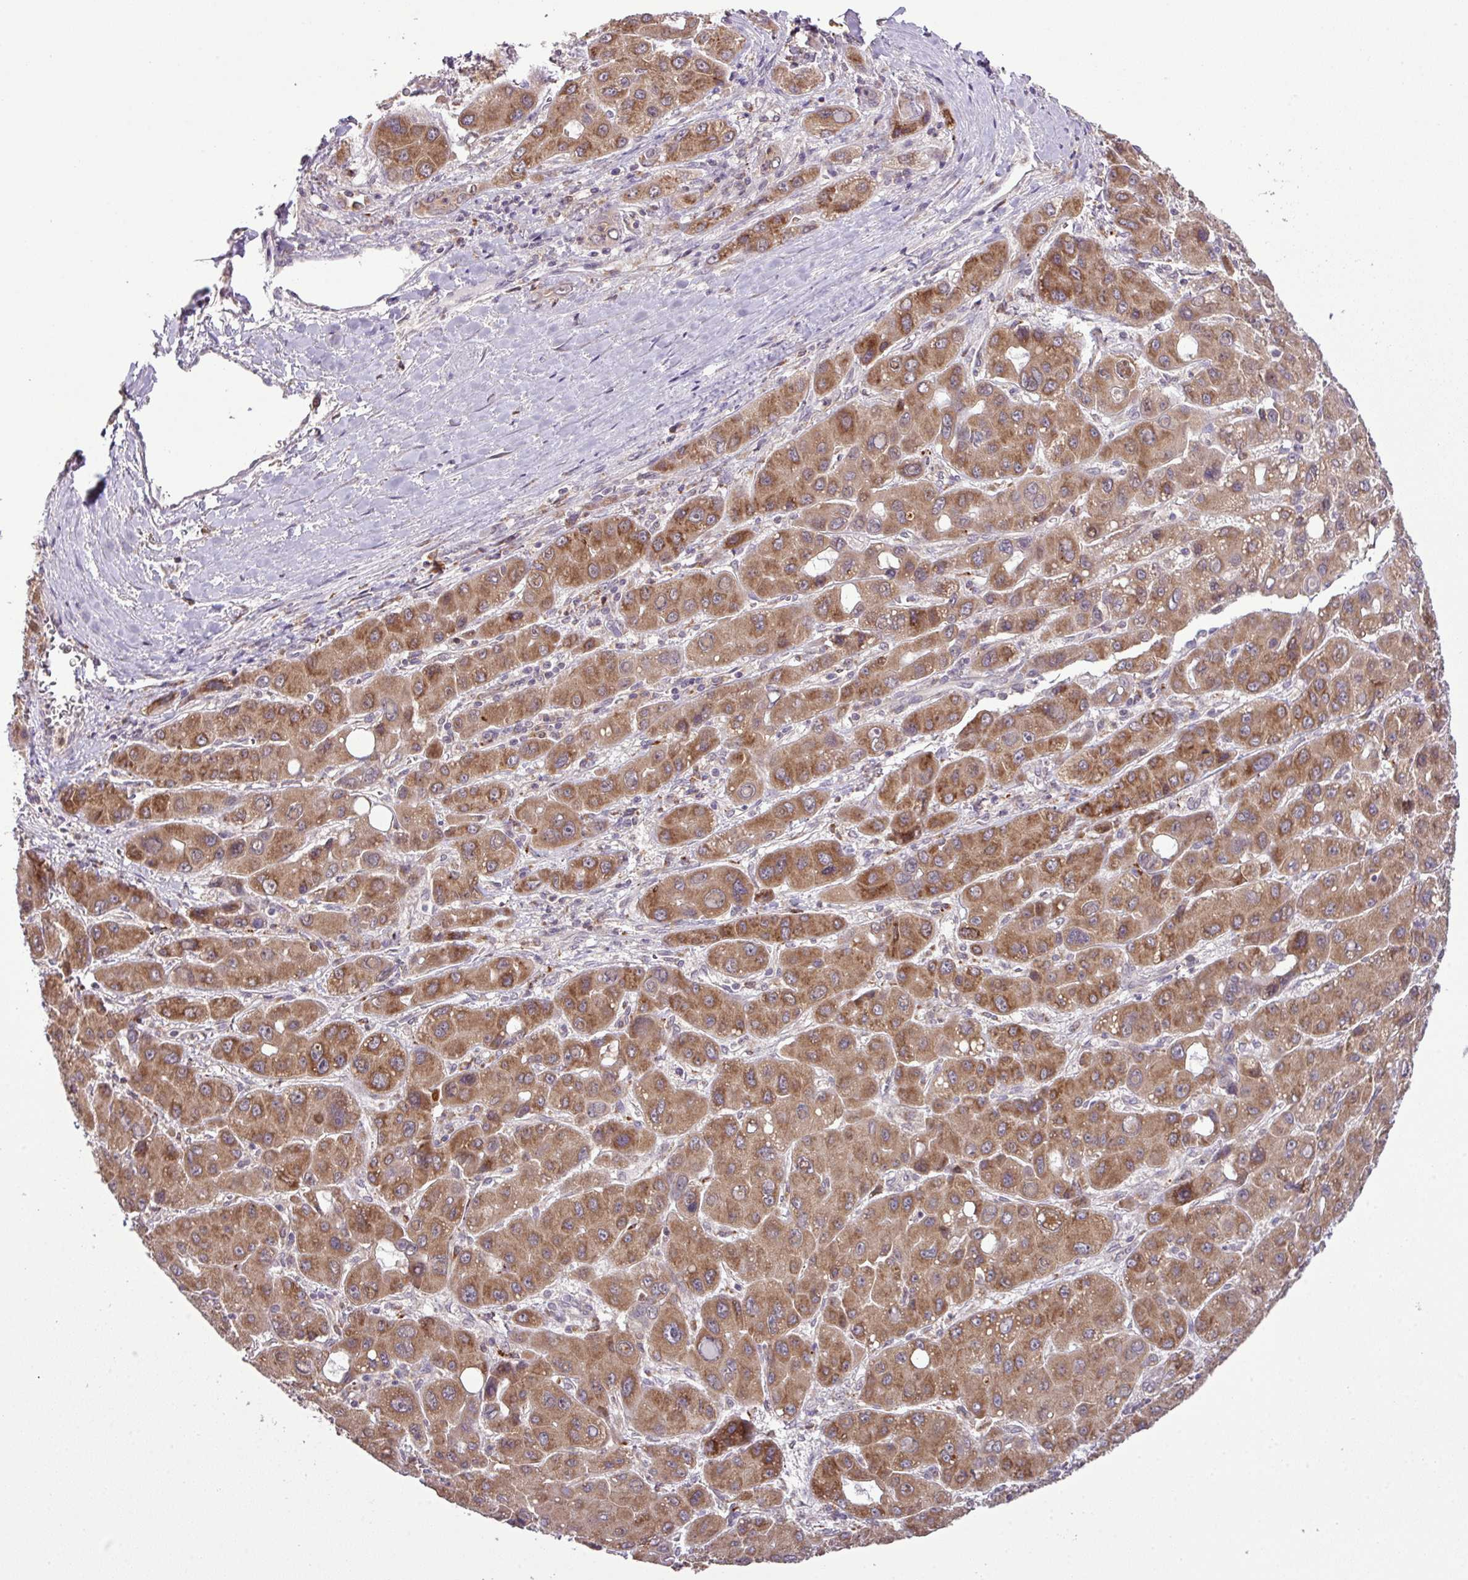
{"staining": {"intensity": "moderate", "quantity": ">75%", "location": "cytoplasmic/membranous"}, "tissue": "liver cancer", "cell_type": "Tumor cells", "image_type": "cancer", "snomed": [{"axis": "morphology", "description": "Carcinoma, Hepatocellular, NOS"}, {"axis": "topography", "description": "Liver"}], "caption": "Brown immunohistochemical staining in human liver cancer (hepatocellular carcinoma) shows moderate cytoplasmic/membranous positivity in about >75% of tumor cells. The staining was performed using DAB to visualize the protein expression in brown, while the nuclei were stained in blue with hematoxylin (Magnification: 20x).", "gene": "SMCO4", "patient": {"sex": "male", "age": 55}}